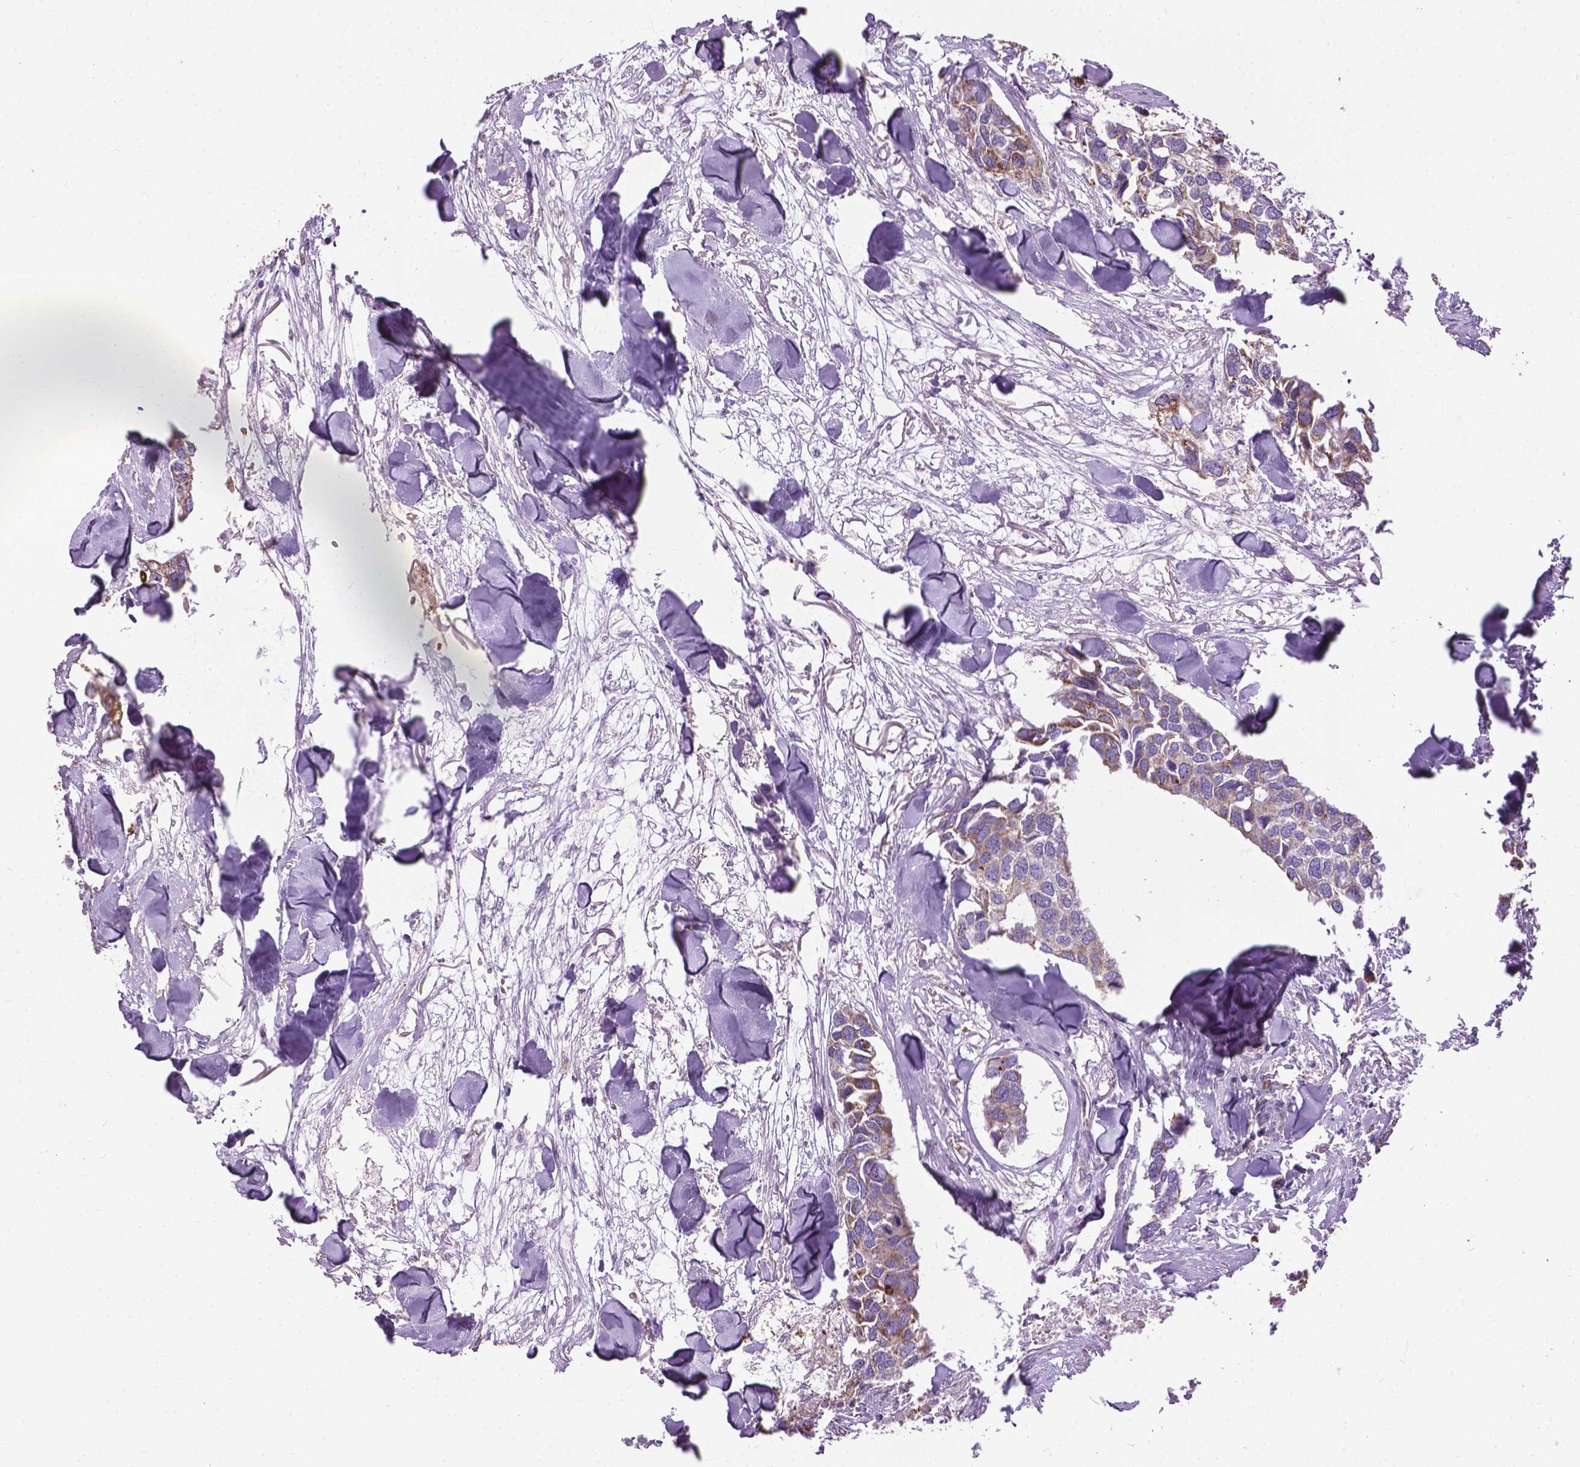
{"staining": {"intensity": "moderate", "quantity": "25%-75%", "location": "cytoplasmic/membranous"}, "tissue": "breast cancer", "cell_type": "Tumor cells", "image_type": "cancer", "snomed": [{"axis": "morphology", "description": "Duct carcinoma"}, {"axis": "topography", "description": "Breast"}], "caption": "Breast invasive ductal carcinoma was stained to show a protein in brown. There is medium levels of moderate cytoplasmic/membranous staining in approximately 25%-75% of tumor cells.", "gene": "VDAC1", "patient": {"sex": "female", "age": 83}}